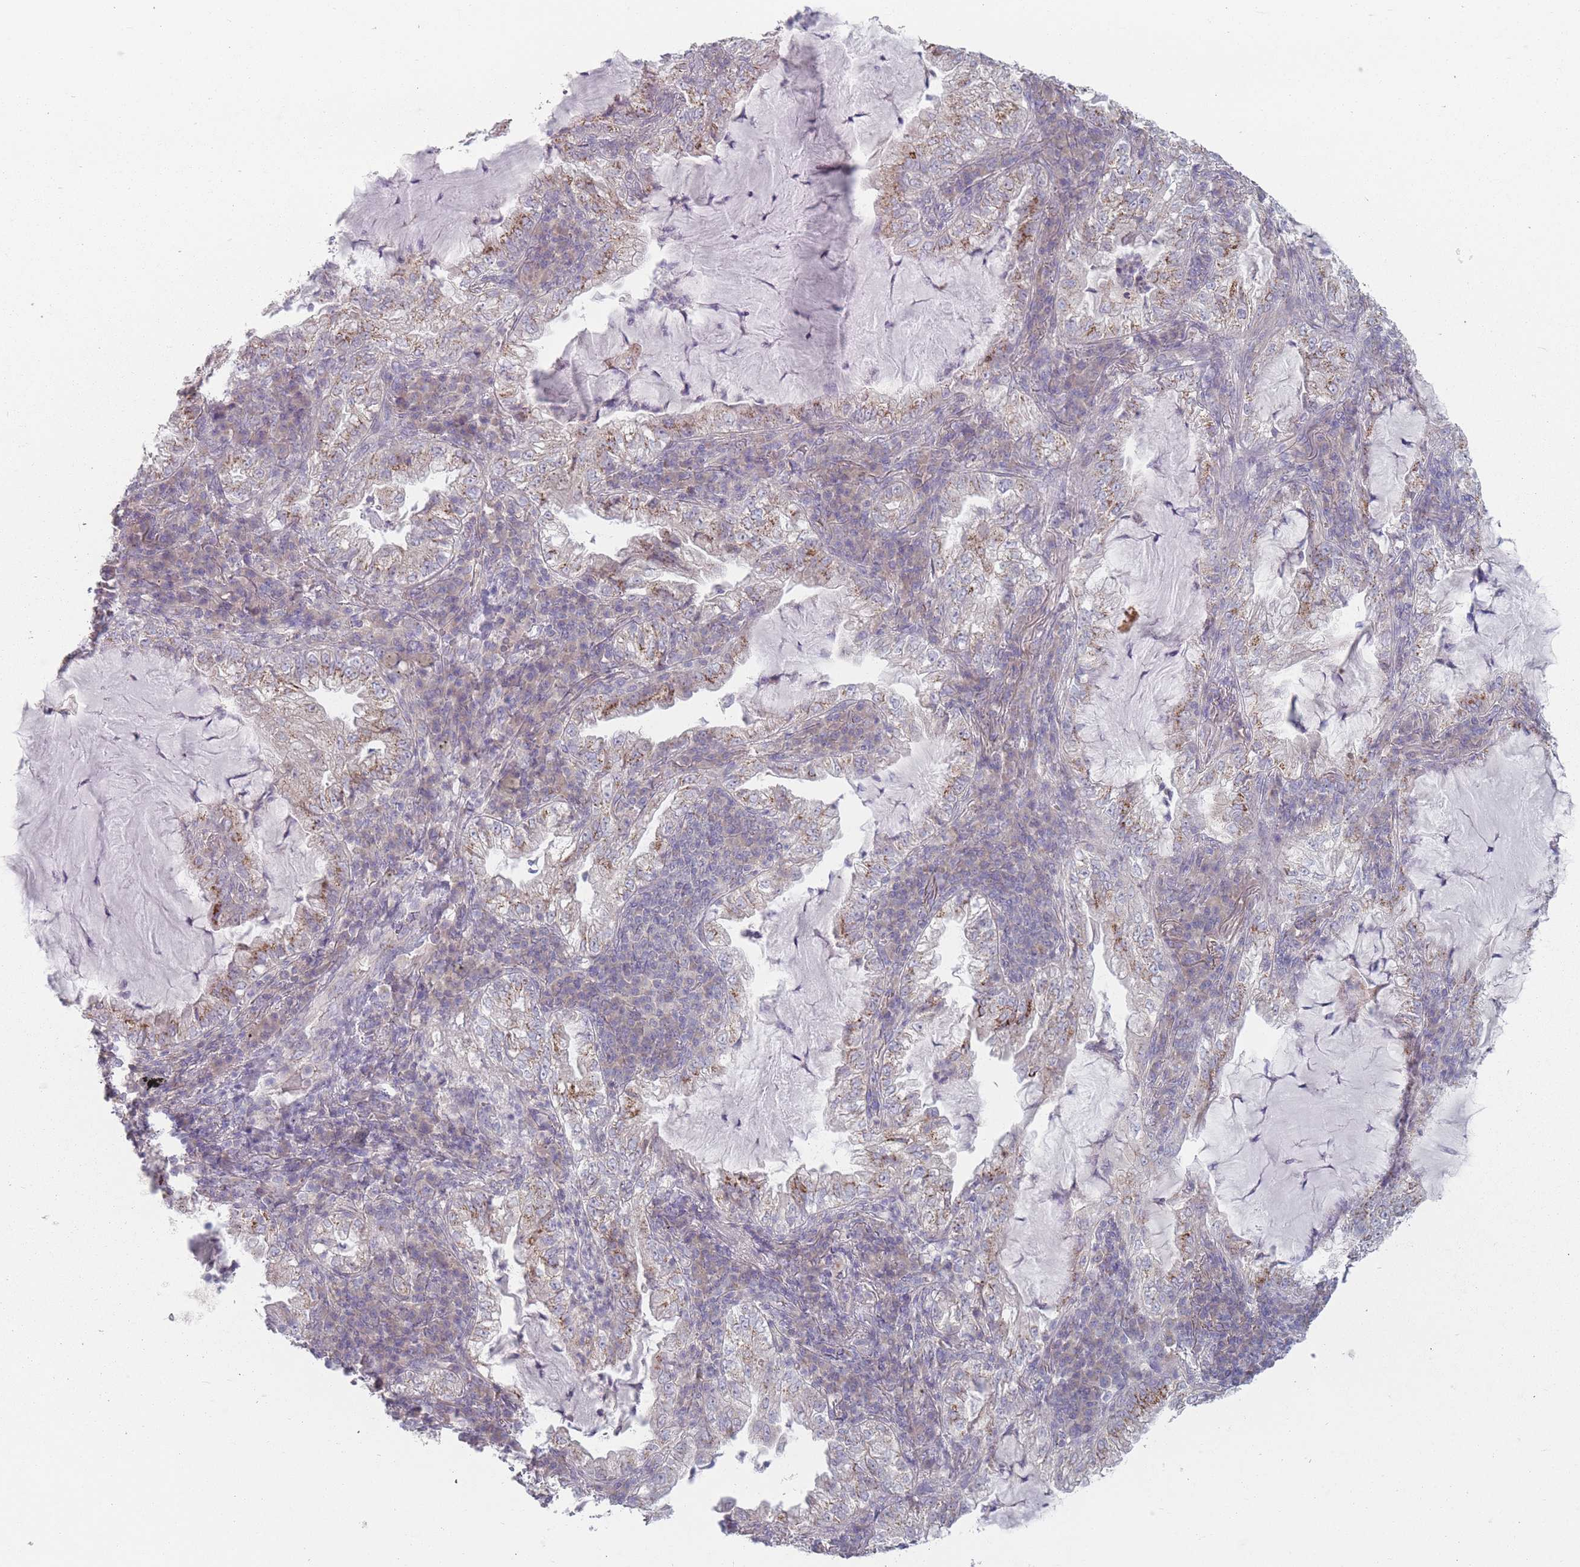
{"staining": {"intensity": "moderate", "quantity": "<25%", "location": "cytoplasmic/membranous"}, "tissue": "lung cancer", "cell_type": "Tumor cells", "image_type": "cancer", "snomed": [{"axis": "morphology", "description": "Adenocarcinoma, NOS"}, {"axis": "topography", "description": "Lung"}], "caption": "Immunohistochemistry (IHC) image of human adenocarcinoma (lung) stained for a protein (brown), which demonstrates low levels of moderate cytoplasmic/membranous staining in approximately <25% of tumor cells.", "gene": "AKAIN1", "patient": {"sex": "female", "age": 73}}